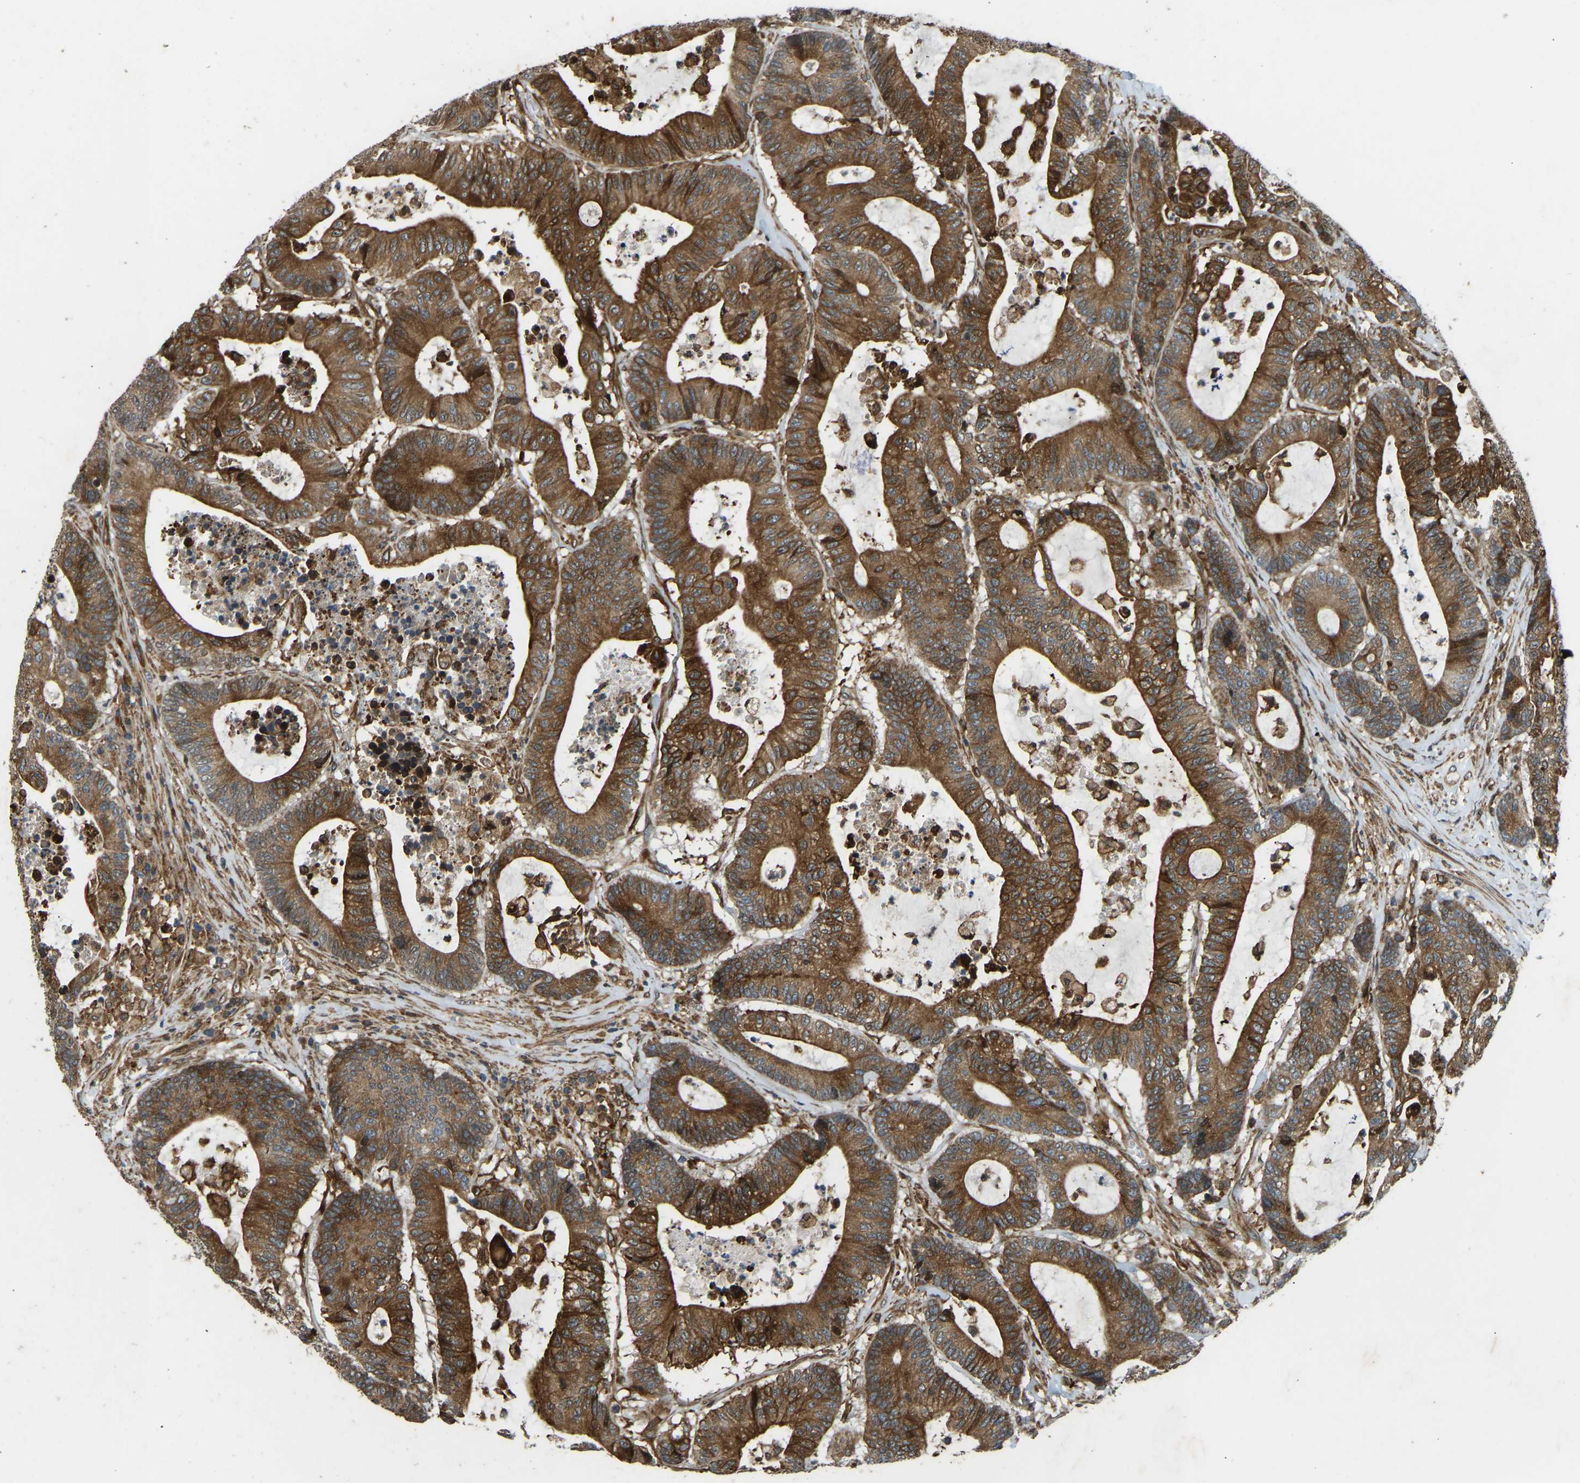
{"staining": {"intensity": "strong", "quantity": ">75%", "location": "cytoplasmic/membranous"}, "tissue": "colorectal cancer", "cell_type": "Tumor cells", "image_type": "cancer", "snomed": [{"axis": "morphology", "description": "Adenocarcinoma, NOS"}, {"axis": "topography", "description": "Colon"}], "caption": "A high-resolution photomicrograph shows immunohistochemistry staining of colorectal adenocarcinoma, which exhibits strong cytoplasmic/membranous expression in about >75% of tumor cells. Nuclei are stained in blue.", "gene": "OS9", "patient": {"sex": "female", "age": 84}}